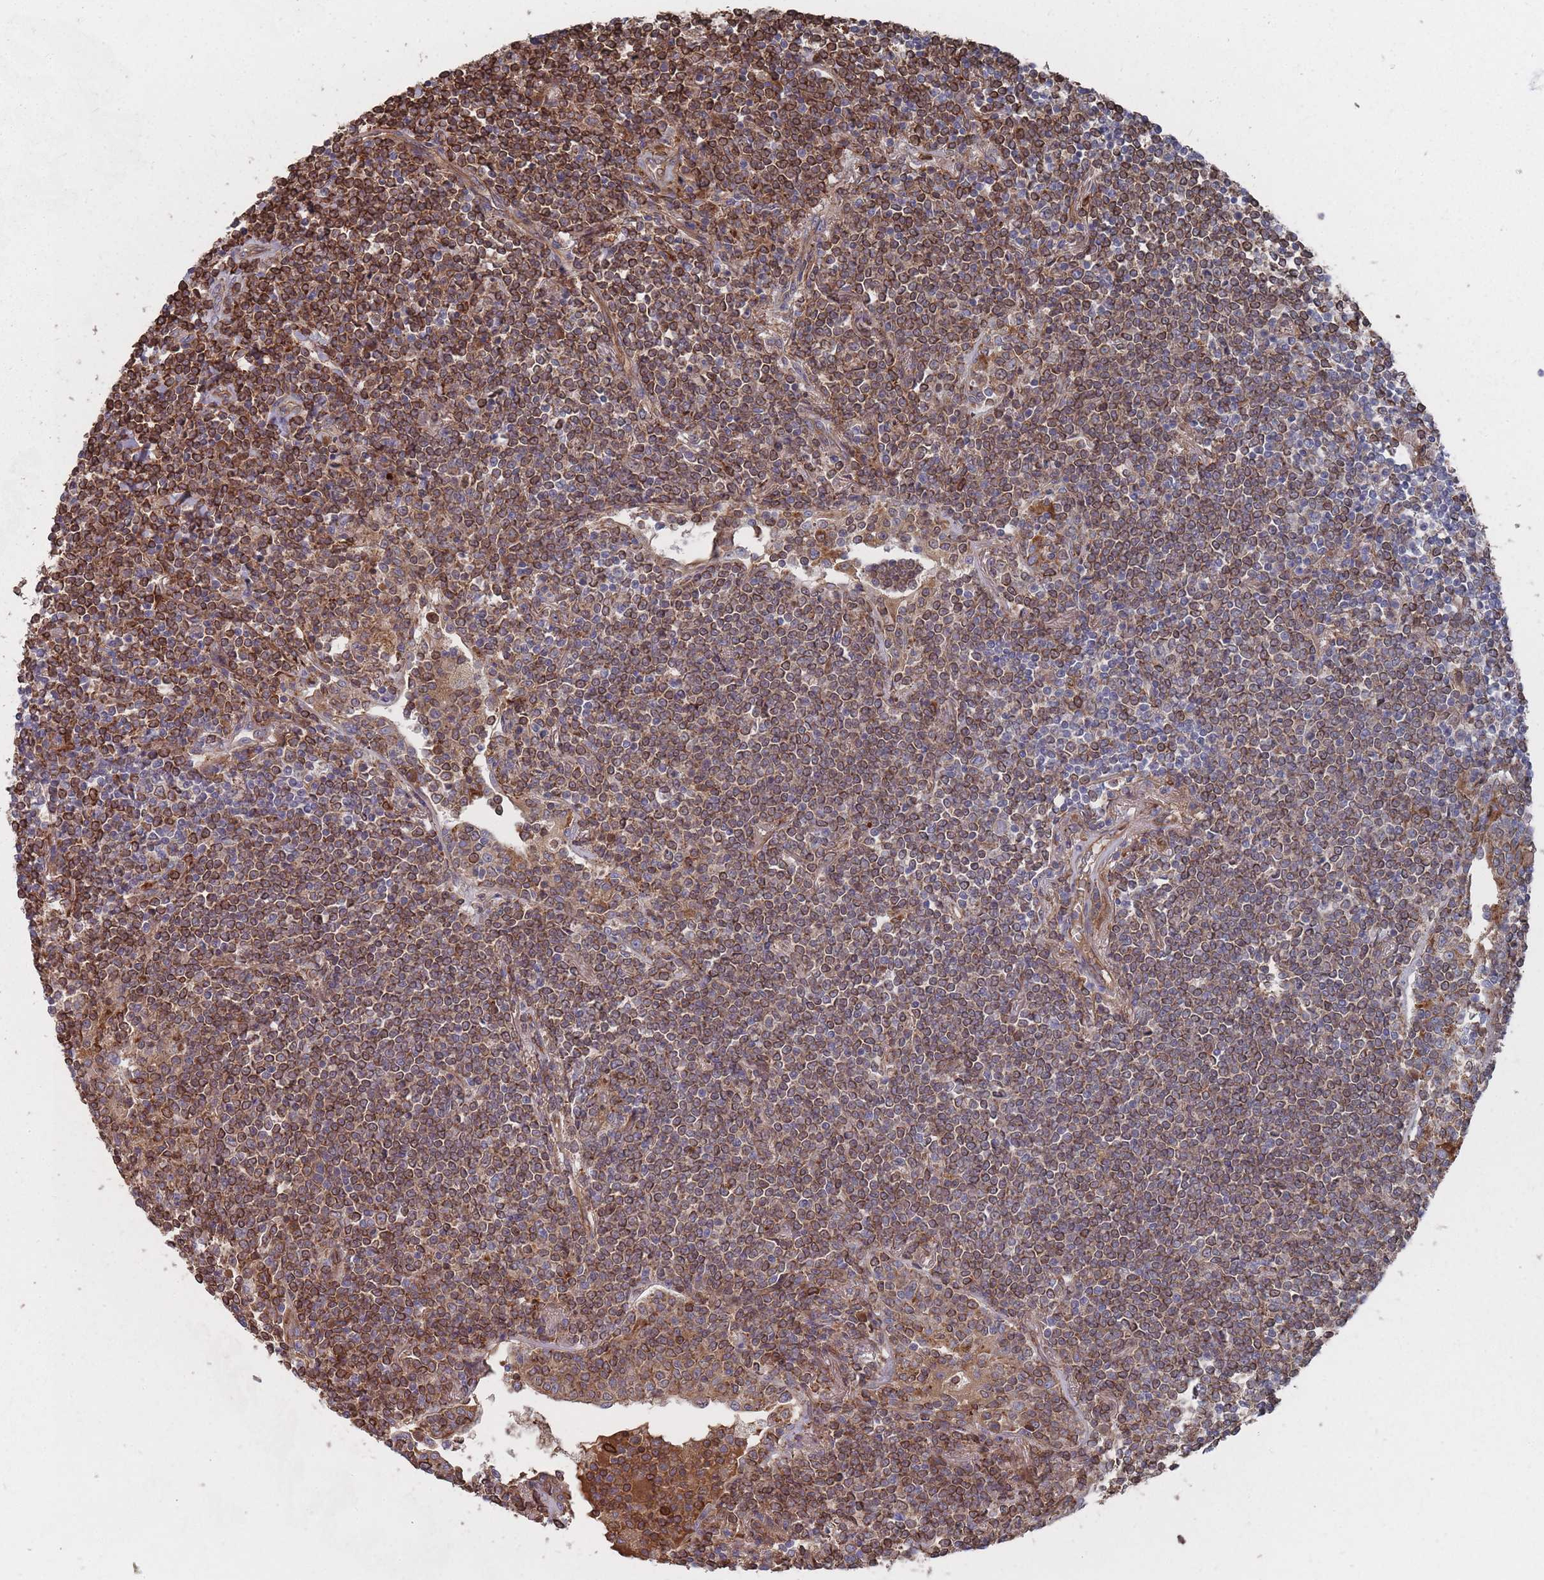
{"staining": {"intensity": "moderate", "quantity": ">75%", "location": "cytoplasmic/membranous"}, "tissue": "lymphoma", "cell_type": "Tumor cells", "image_type": "cancer", "snomed": [{"axis": "morphology", "description": "Malignant lymphoma, non-Hodgkin's type, Low grade"}, {"axis": "topography", "description": "Lung"}], "caption": "The image reveals staining of lymphoma, revealing moderate cytoplasmic/membranous protein staining (brown color) within tumor cells. (DAB (3,3'-diaminobenzidine) IHC, brown staining for protein, blue staining for nuclei).", "gene": "THSD7B", "patient": {"sex": "female", "age": 71}}